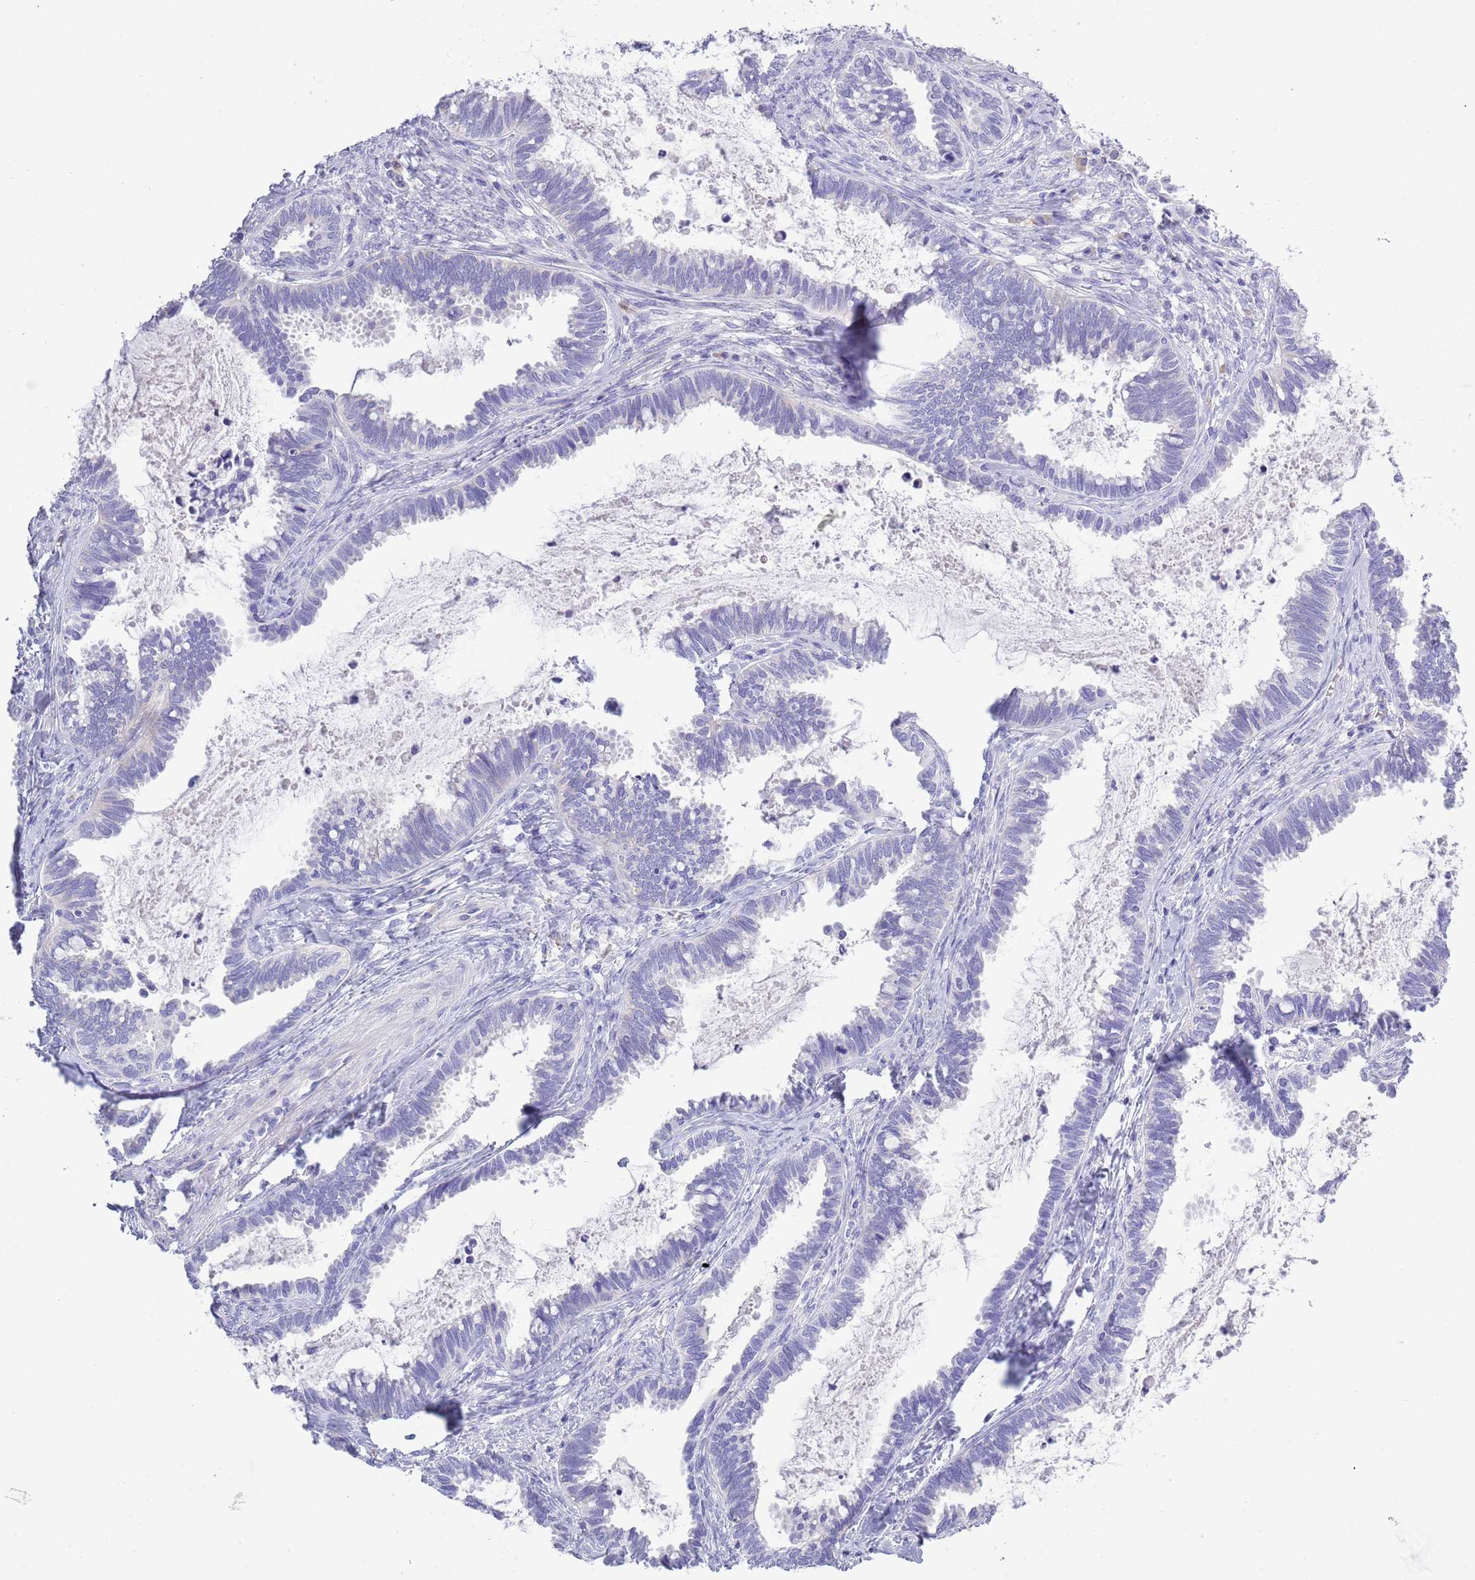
{"staining": {"intensity": "negative", "quantity": "none", "location": "none"}, "tissue": "cervical cancer", "cell_type": "Tumor cells", "image_type": "cancer", "snomed": [{"axis": "morphology", "description": "Adenocarcinoma, NOS"}, {"axis": "topography", "description": "Cervix"}], "caption": "Human cervical cancer stained for a protein using immunohistochemistry shows no positivity in tumor cells.", "gene": "ACR", "patient": {"sex": "female", "age": 37}}